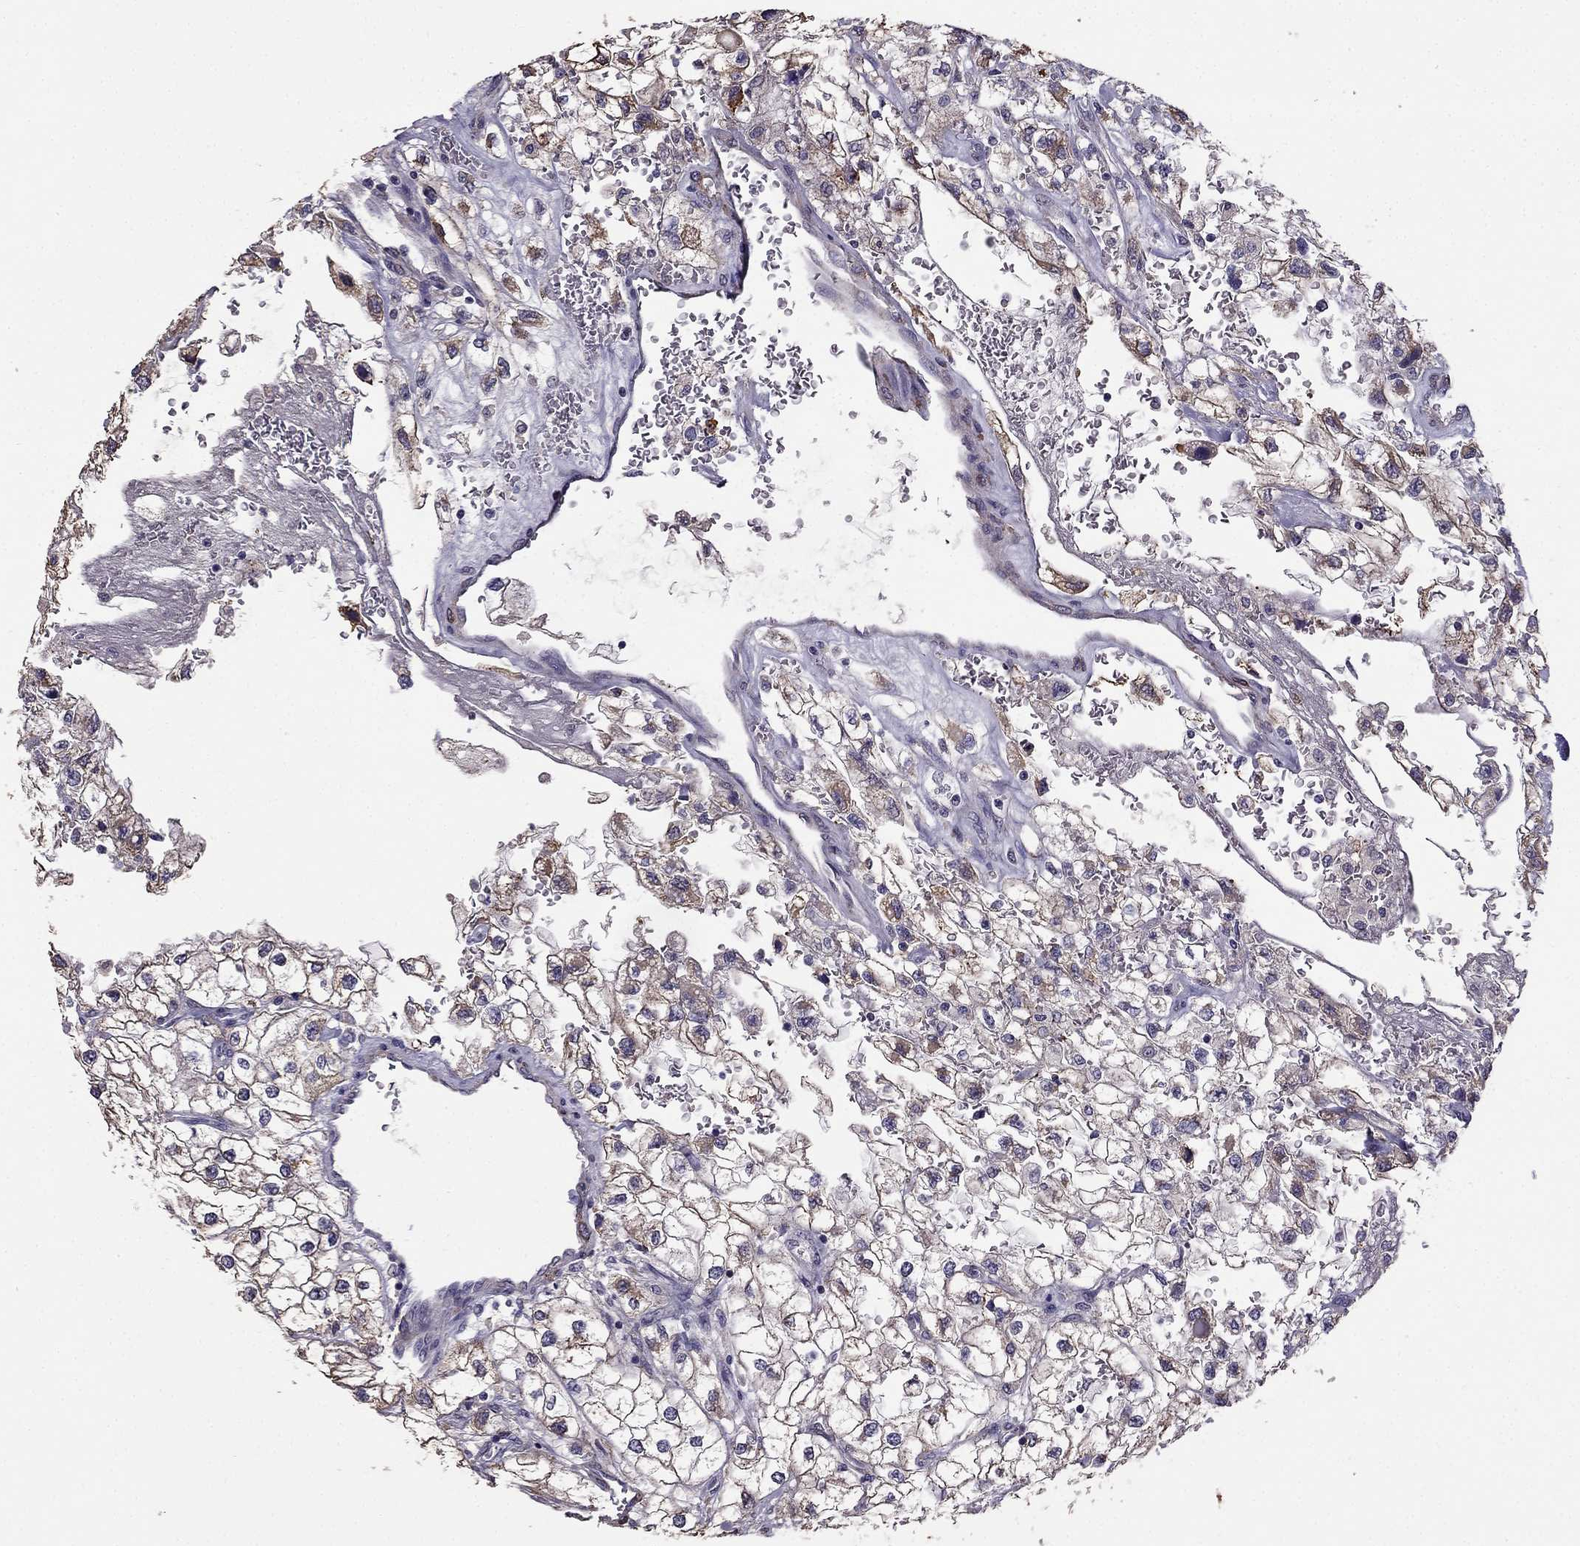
{"staining": {"intensity": "moderate", "quantity": "25%-75%", "location": "cytoplasmic/membranous"}, "tissue": "renal cancer", "cell_type": "Tumor cells", "image_type": "cancer", "snomed": [{"axis": "morphology", "description": "Adenocarcinoma, NOS"}, {"axis": "topography", "description": "Kidney"}], "caption": "IHC of renal adenocarcinoma demonstrates medium levels of moderate cytoplasmic/membranous staining in about 25%-75% of tumor cells.", "gene": "CDH9", "patient": {"sex": "male", "age": 59}}